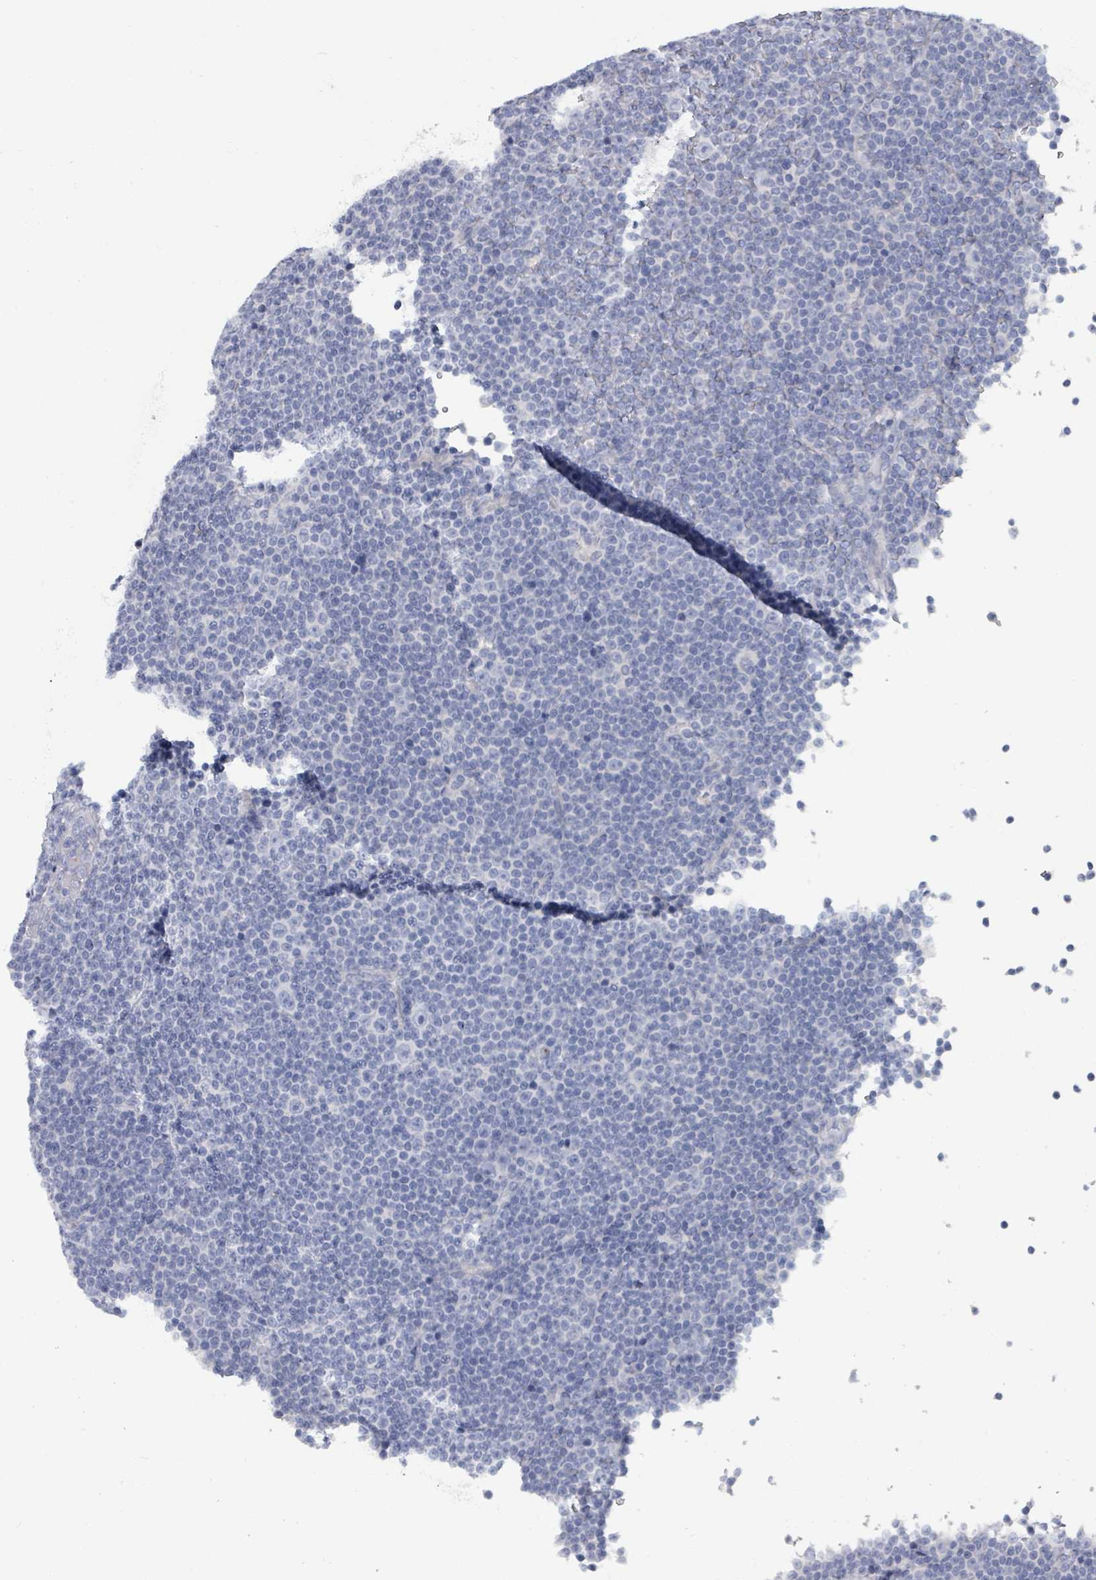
{"staining": {"intensity": "negative", "quantity": "none", "location": "none"}, "tissue": "lymphoma", "cell_type": "Tumor cells", "image_type": "cancer", "snomed": [{"axis": "morphology", "description": "Malignant lymphoma, non-Hodgkin's type, Low grade"}, {"axis": "topography", "description": "Lymph node"}], "caption": "Immunohistochemistry image of lymphoma stained for a protein (brown), which reveals no staining in tumor cells.", "gene": "VPS13D", "patient": {"sex": "female", "age": 67}}